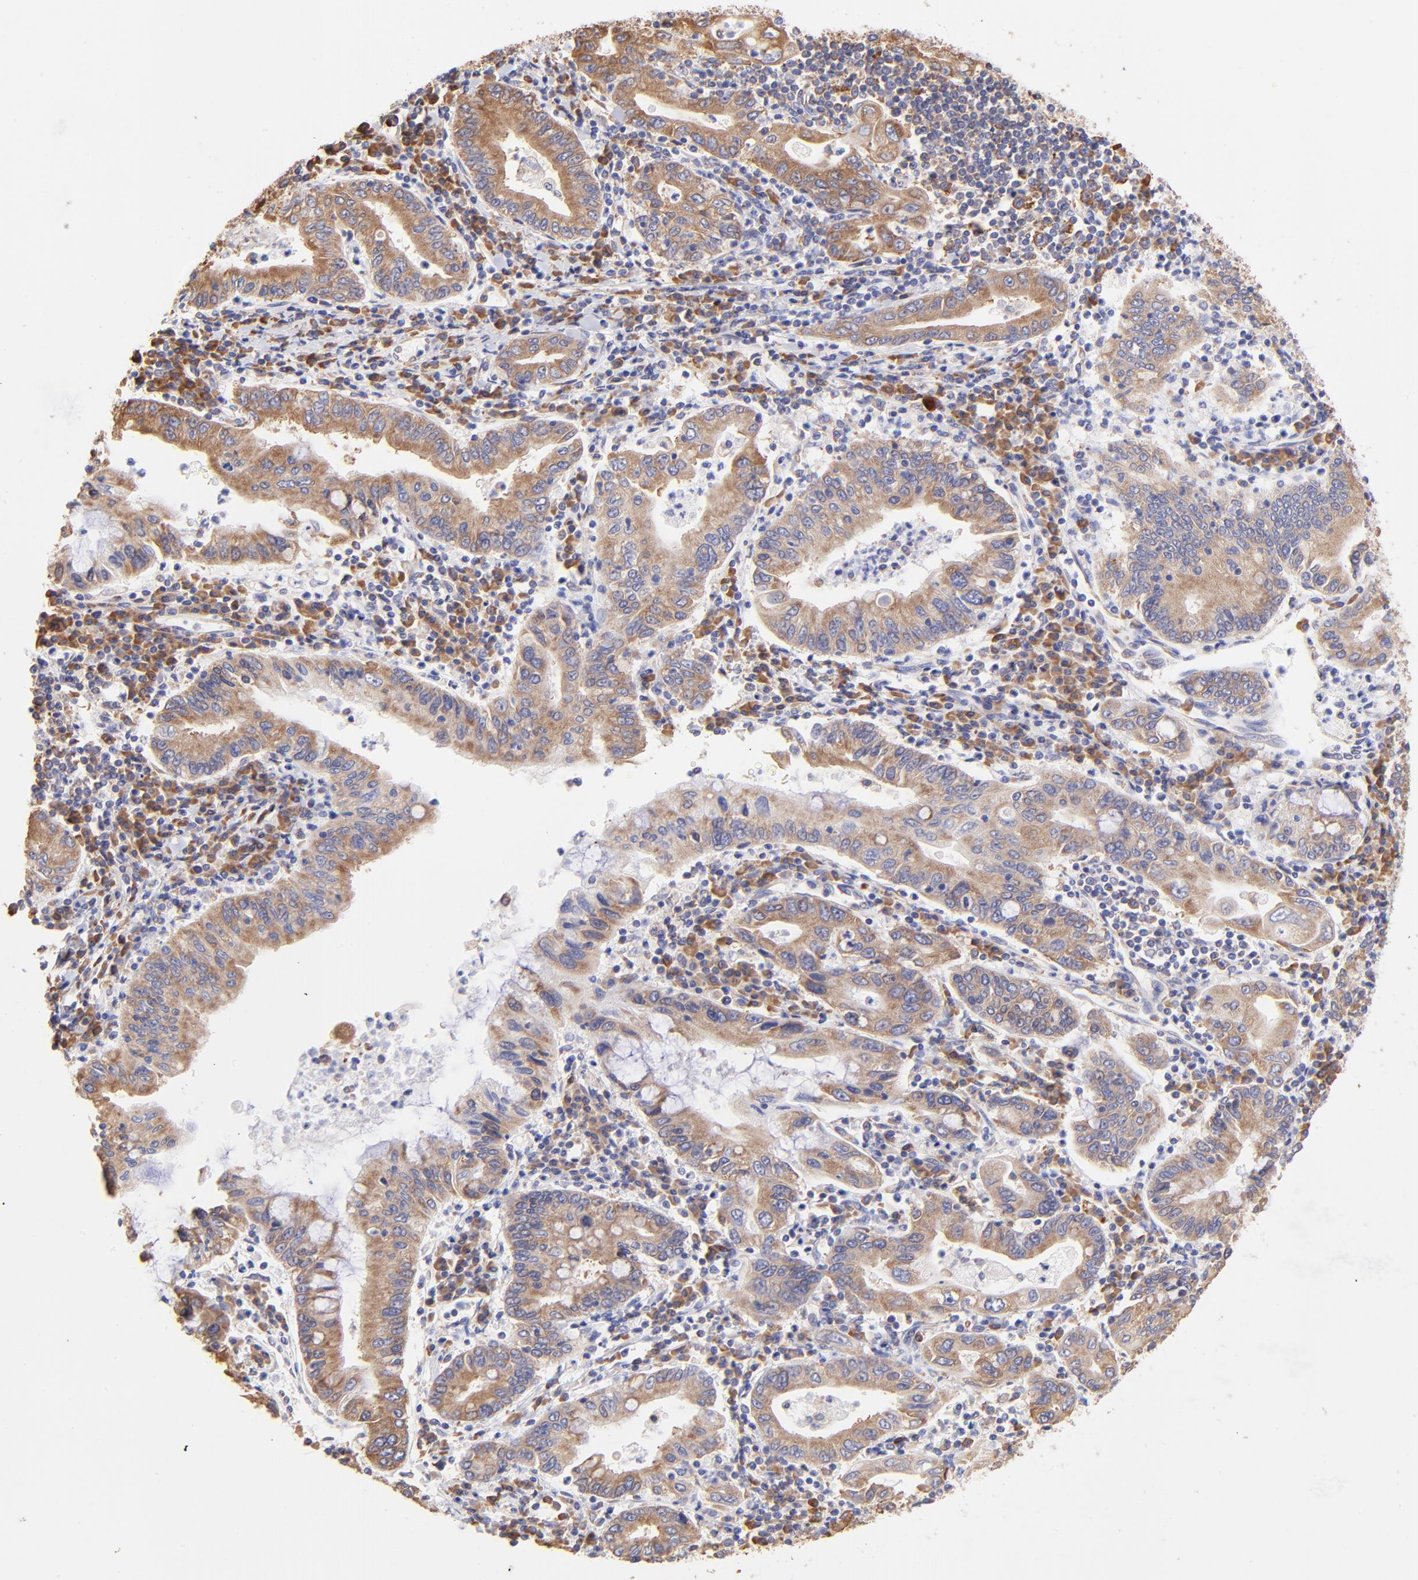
{"staining": {"intensity": "moderate", "quantity": ">75%", "location": "cytoplasmic/membranous"}, "tissue": "stomach cancer", "cell_type": "Tumor cells", "image_type": "cancer", "snomed": [{"axis": "morphology", "description": "Normal tissue, NOS"}, {"axis": "morphology", "description": "Adenocarcinoma, NOS"}, {"axis": "topography", "description": "Esophagus"}, {"axis": "topography", "description": "Stomach, upper"}, {"axis": "topography", "description": "Peripheral nerve tissue"}], "caption": "Immunohistochemistry (IHC) of stomach cancer displays medium levels of moderate cytoplasmic/membranous expression in about >75% of tumor cells. (DAB (3,3'-diaminobenzidine) = brown stain, brightfield microscopy at high magnification).", "gene": "RPL30", "patient": {"sex": "male", "age": 62}}